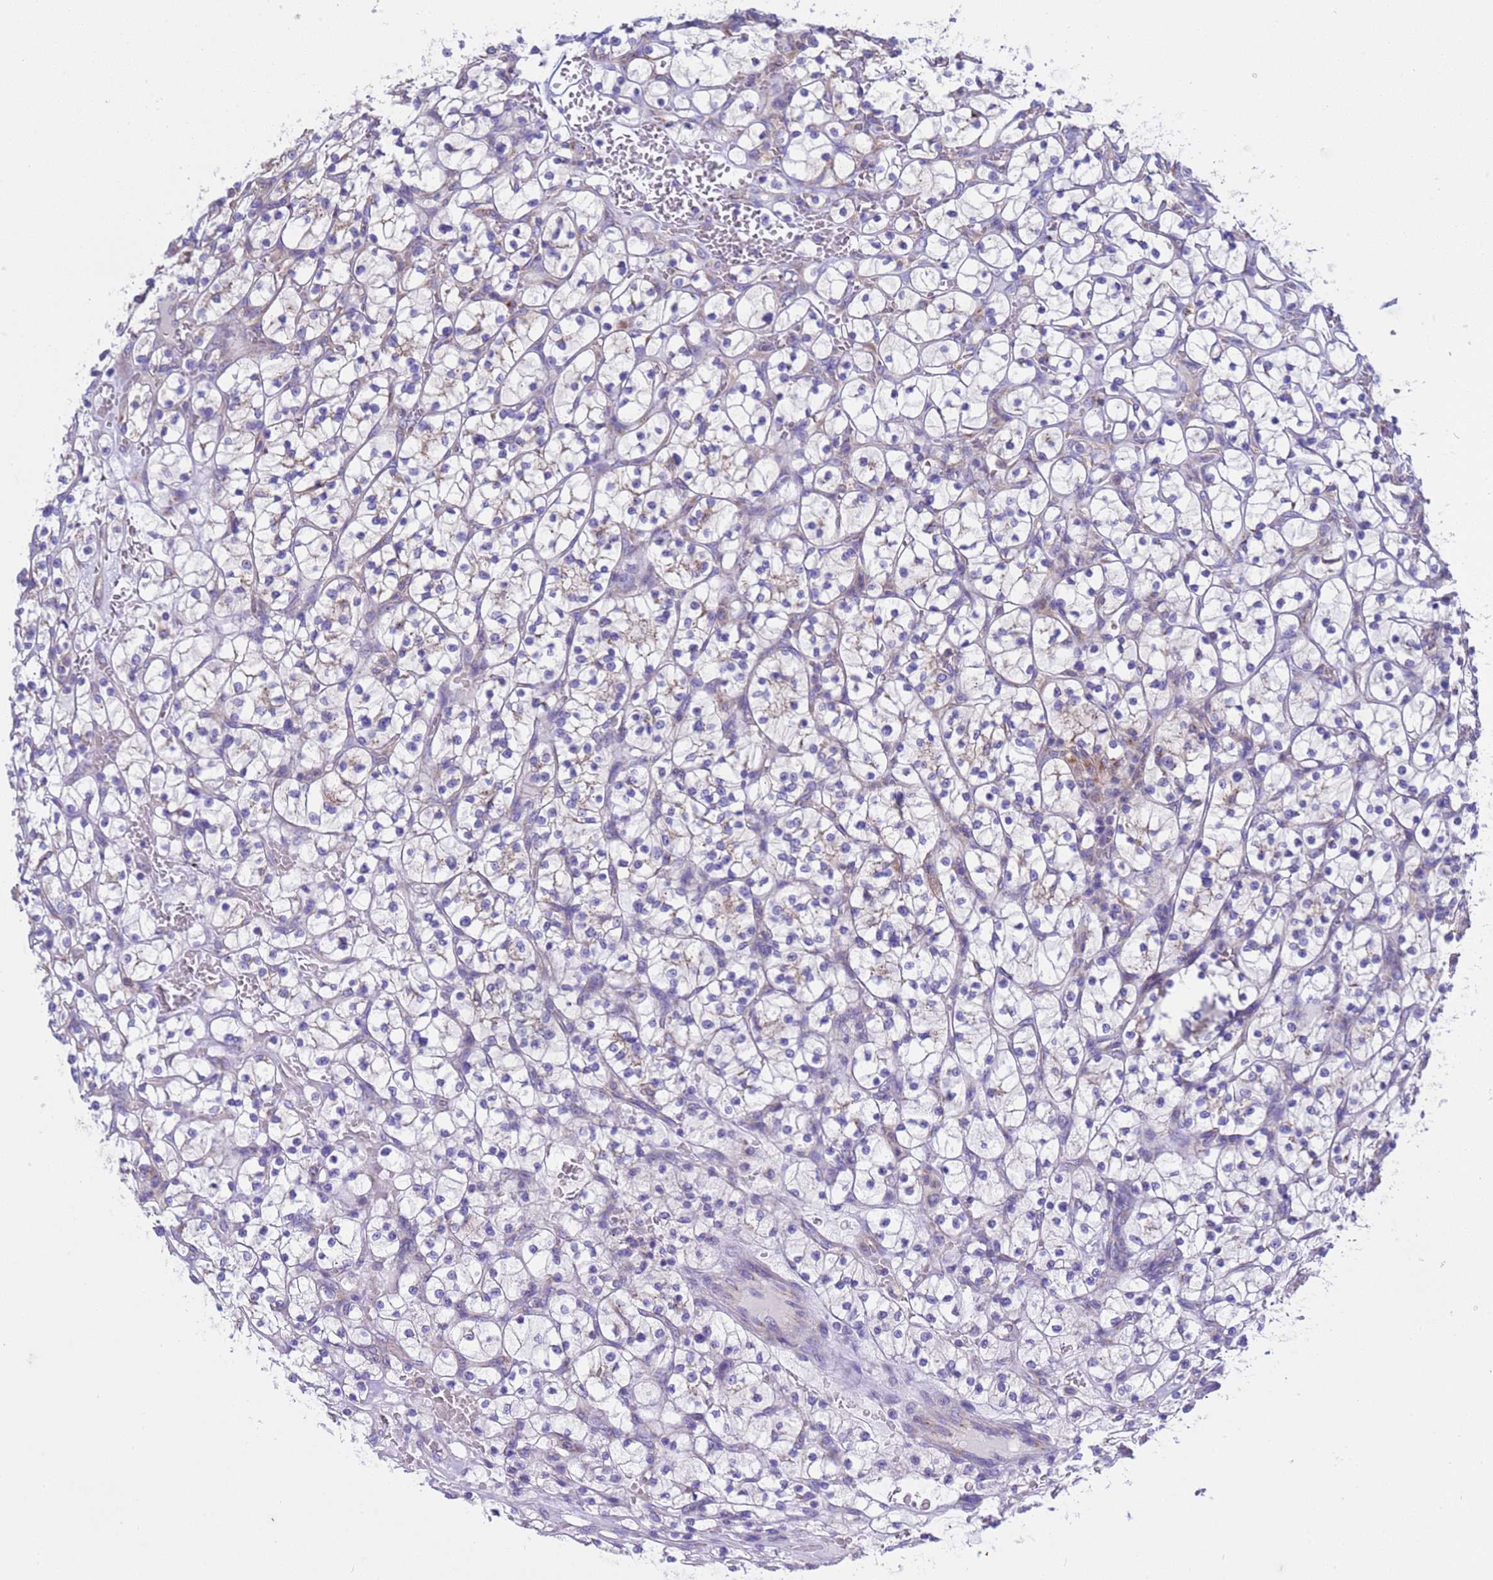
{"staining": {"intensity": "weak", "quantity": "25%-75%", "location": "cytoplasmic/membranous"}, "tissue": "renal cancer", "cell_type": "Tumor cells", "image_type": "cancer", "snomed": [{"axis": "morphology", "description": "Adenocarcinoma, NOS"}, {"axis": "topography", "description": "Kidney"}], "caption": "There is low levels of weak cytoplasmic/membranous staining in tumor cells of renal cancer, as demonstrated by immunohistochemical staining (brown color).", "gene": "ANAPC1", "patient": {"sex": "female", "age": 64}}